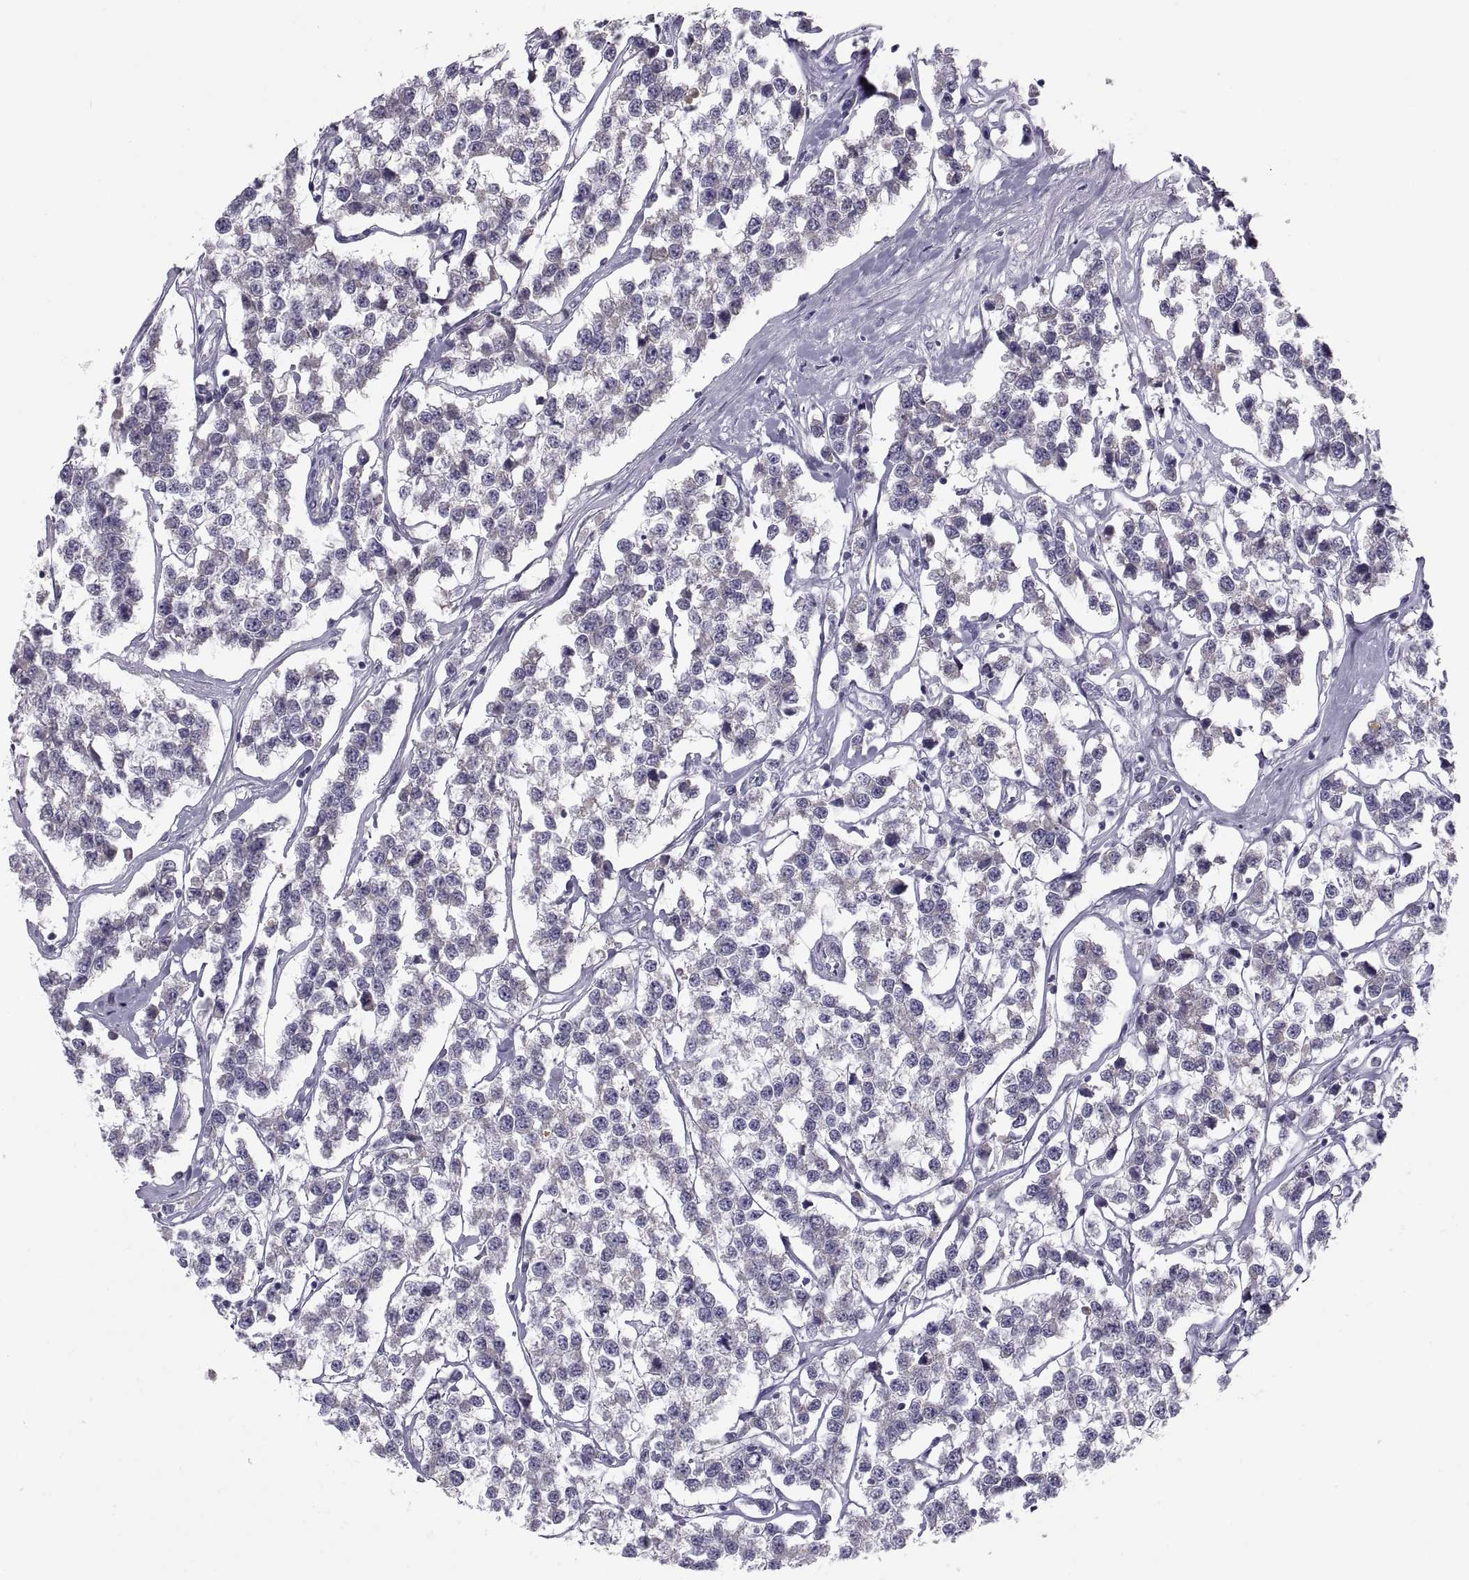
{"staining": {"intensity": "negative", "quantity": "none", "location": "none"}, "tissue": "testis cancer", "cell_type": "Tumor cells", "image_type": "cancer", "snomed": [{"axis": "morphology", "description": "Seminoma, NOS"}, {"axis": "topography", "description": "Testis"}], "caption": "Immunohistochemistry (IHC) histopathology image of neoplastic tissue: human testis cancer (seminoma) stained with DAB shows no significant protein expression in tumor cells.", "gene": "PDZRN4", "patient": {"sex": "male", "age": 59}}